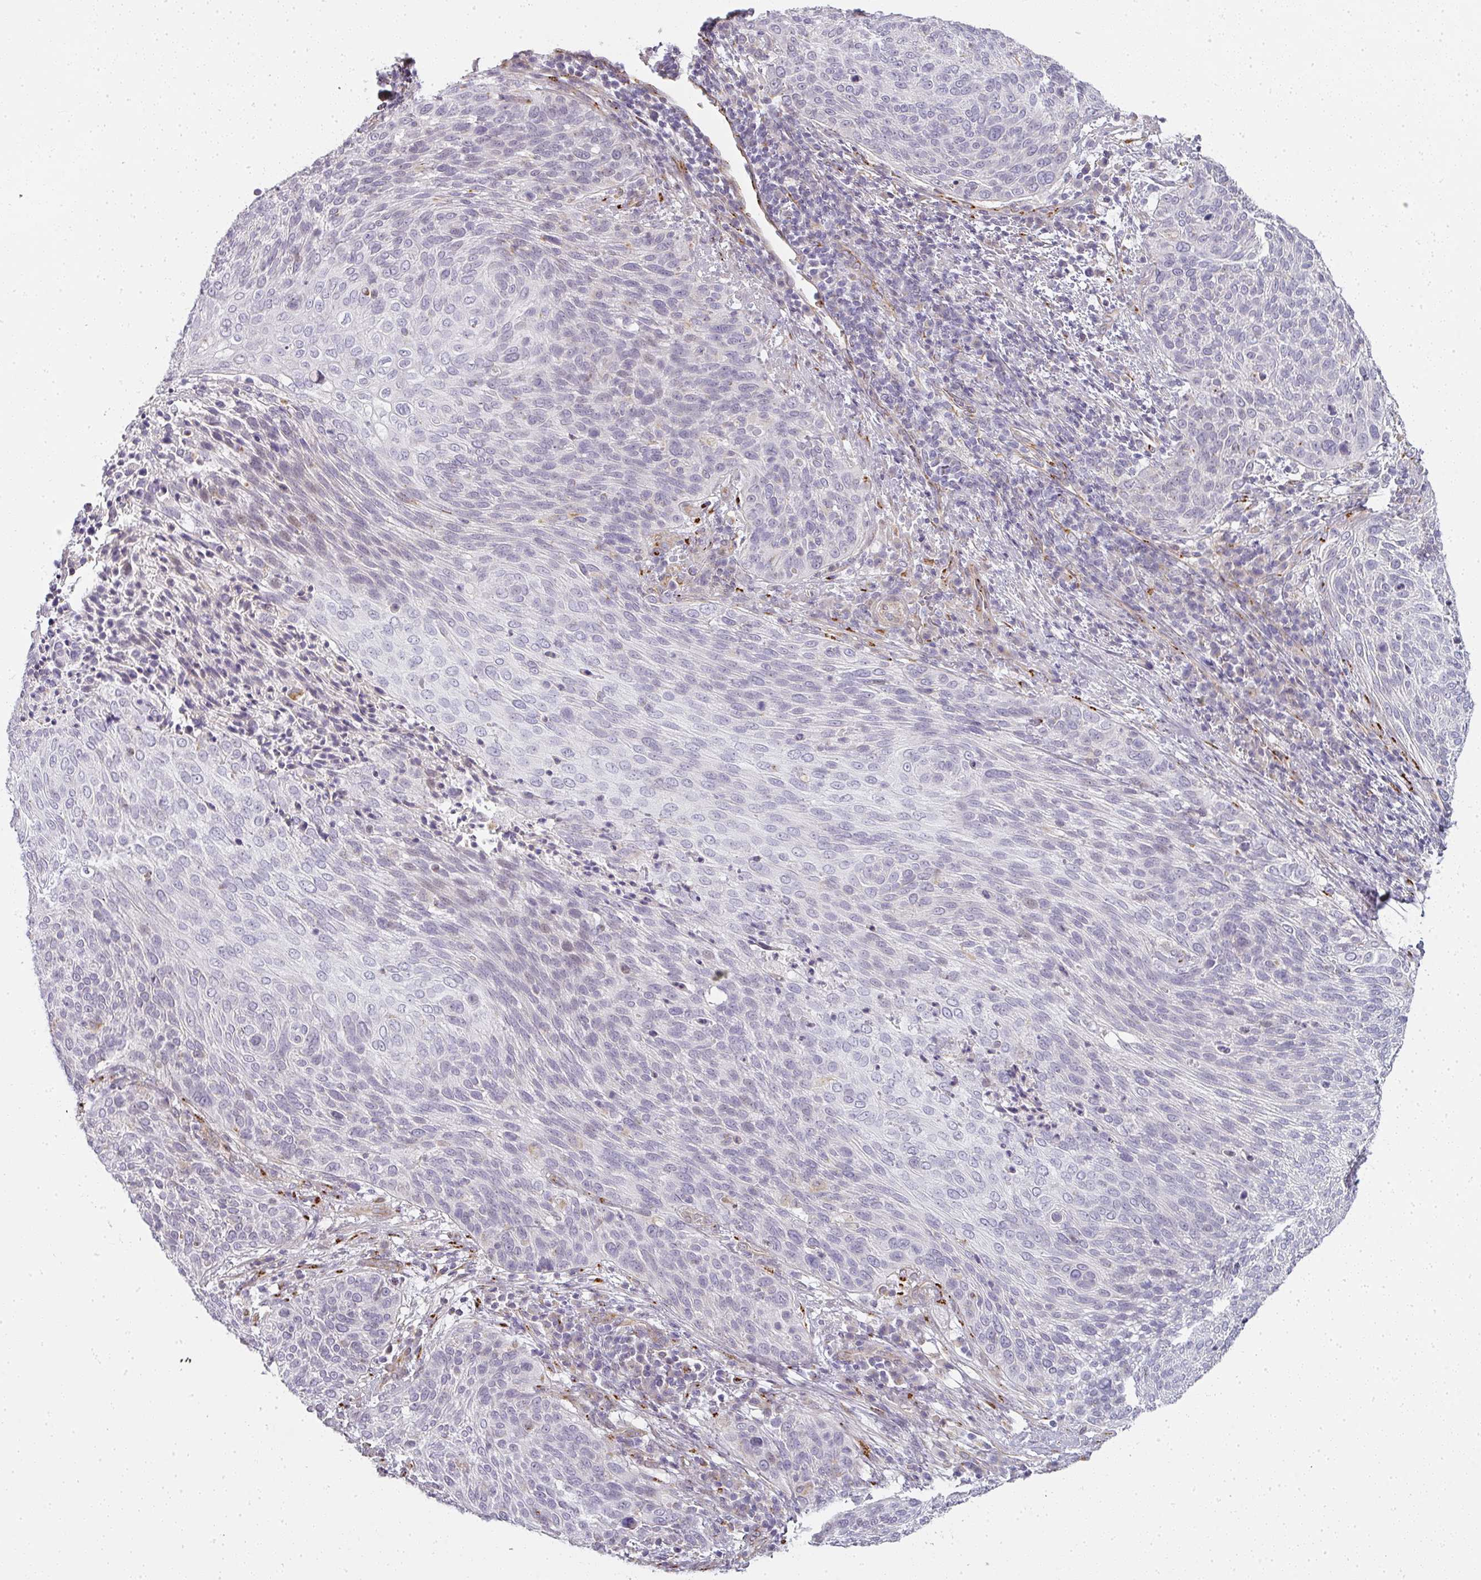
{"staining": {"intensity": "negative", "quantity": "none", "location": "none"}, "tissue": "cervical cancer", "cell_type": "Tumor cells", "image_type": "cancer", "snomed": [{"axis": "morphology", "description": "Squamous cell carcinoma, NOS"}, {"axis": "topography", "description": "Cervix"}], "caption": "Immunohistochemistry photomicrograph of human cervical cancer (squamous cell carcinoma) stained for a protein (brown), which demonstrates no expression in tumor cells.", "gene": "ATP8B2", "patient": {"sex": "female", "age": 31}}